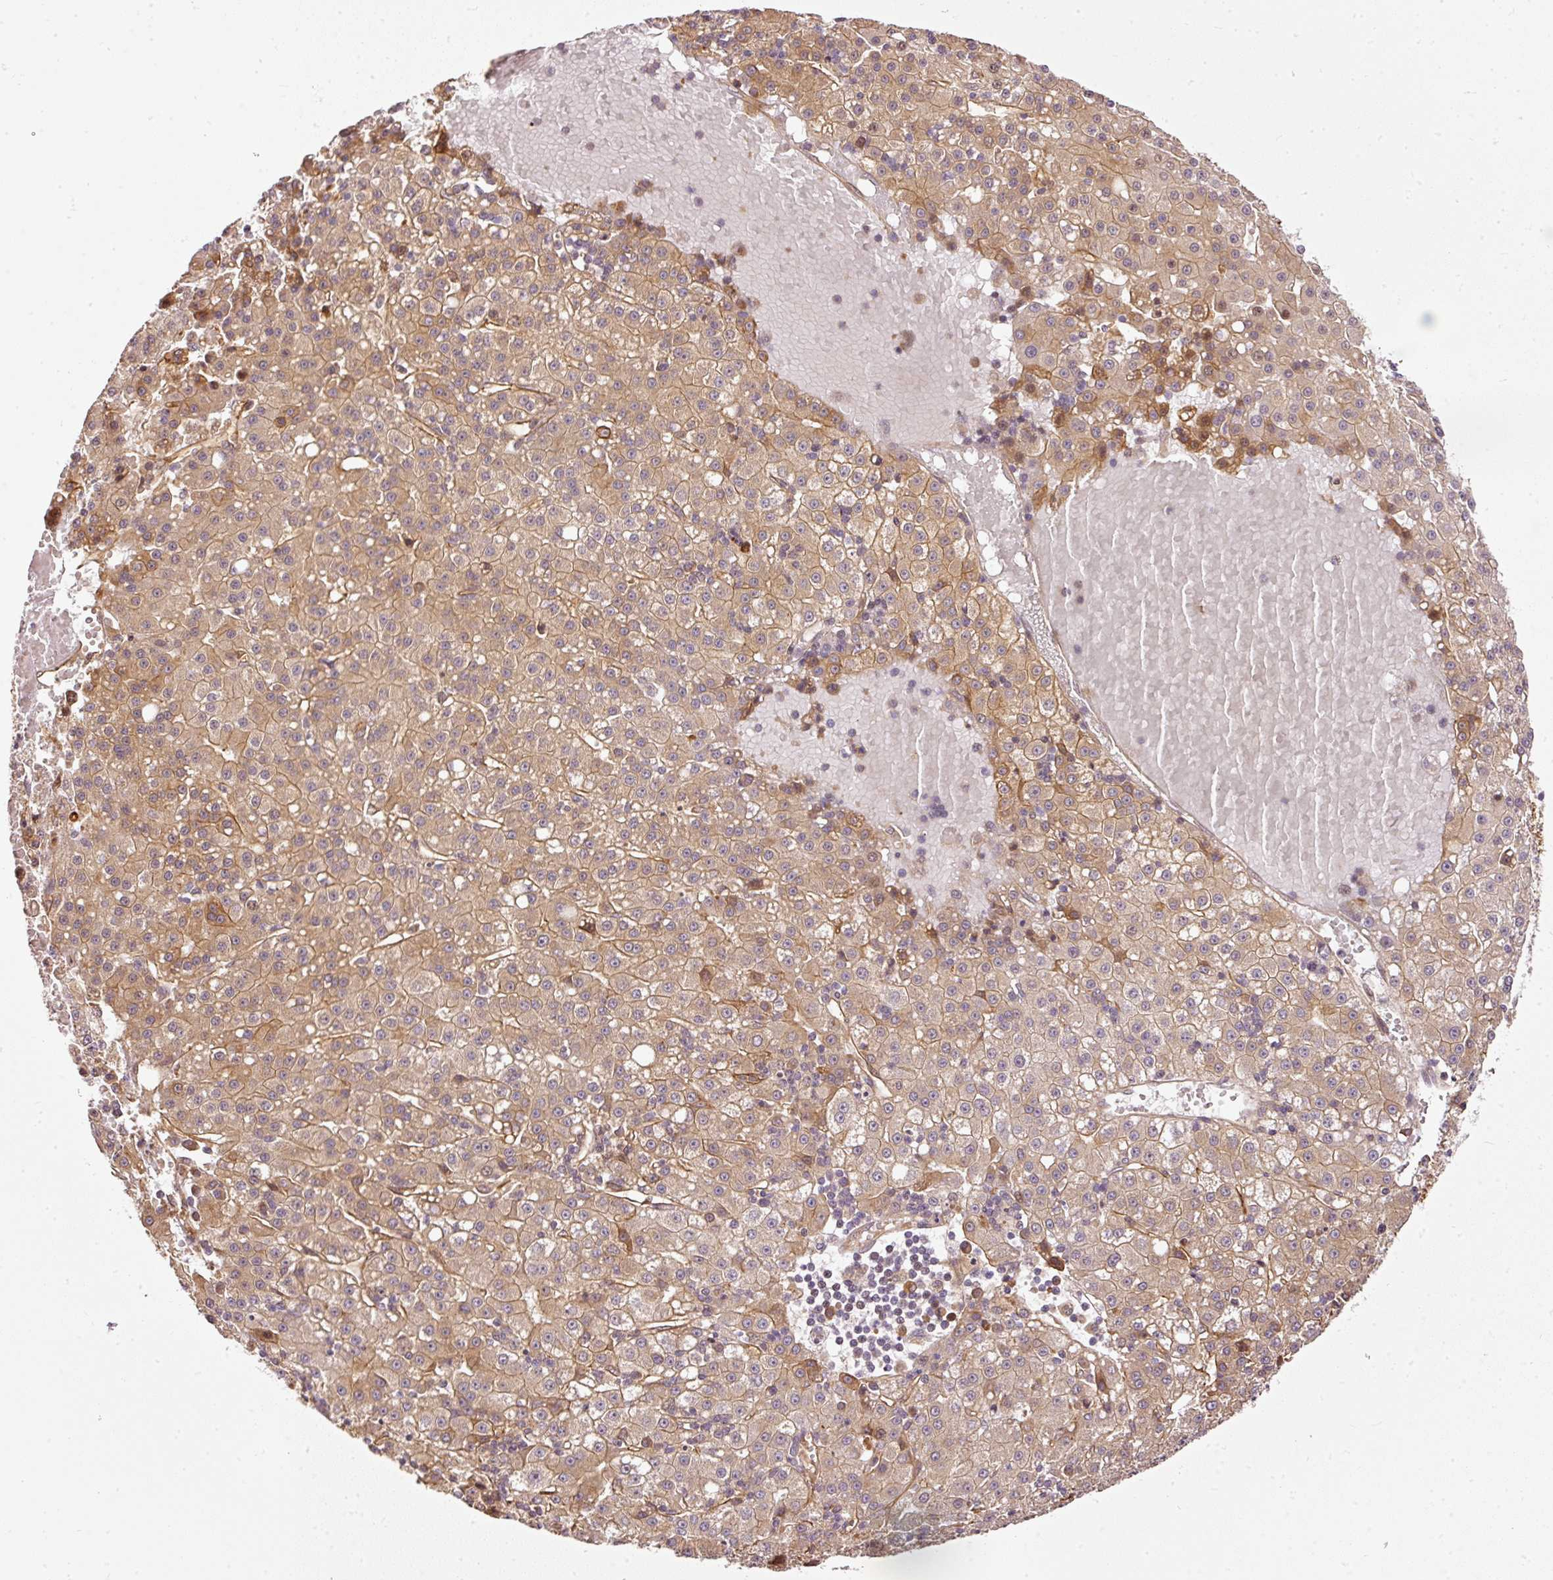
{"staining": {"intensity": "weak", "quantity": ">75%", "location": "cytoplasmic/membranous"}, "tissue": "liver cancer", "cell_type": "Tumor cells", "image_type": "cancer", "snomed": [{"axis": "morphology", "description": "Carcinoma, Hepatocellular, NOS"}, {"axis": "topography", "description": "Liver"}], "caption": "Immunohistochemical staining of liver cancer (hepatocellular carcinoma) reveals low levels of weak cytoplasmic/membranous protein staining in approximately >75% of tumor cells. The protein is shown in brown color, while the nuclei are stained blue.", "gene": "MIF4GD", "patient": {"sex": "male", "age": 76}}